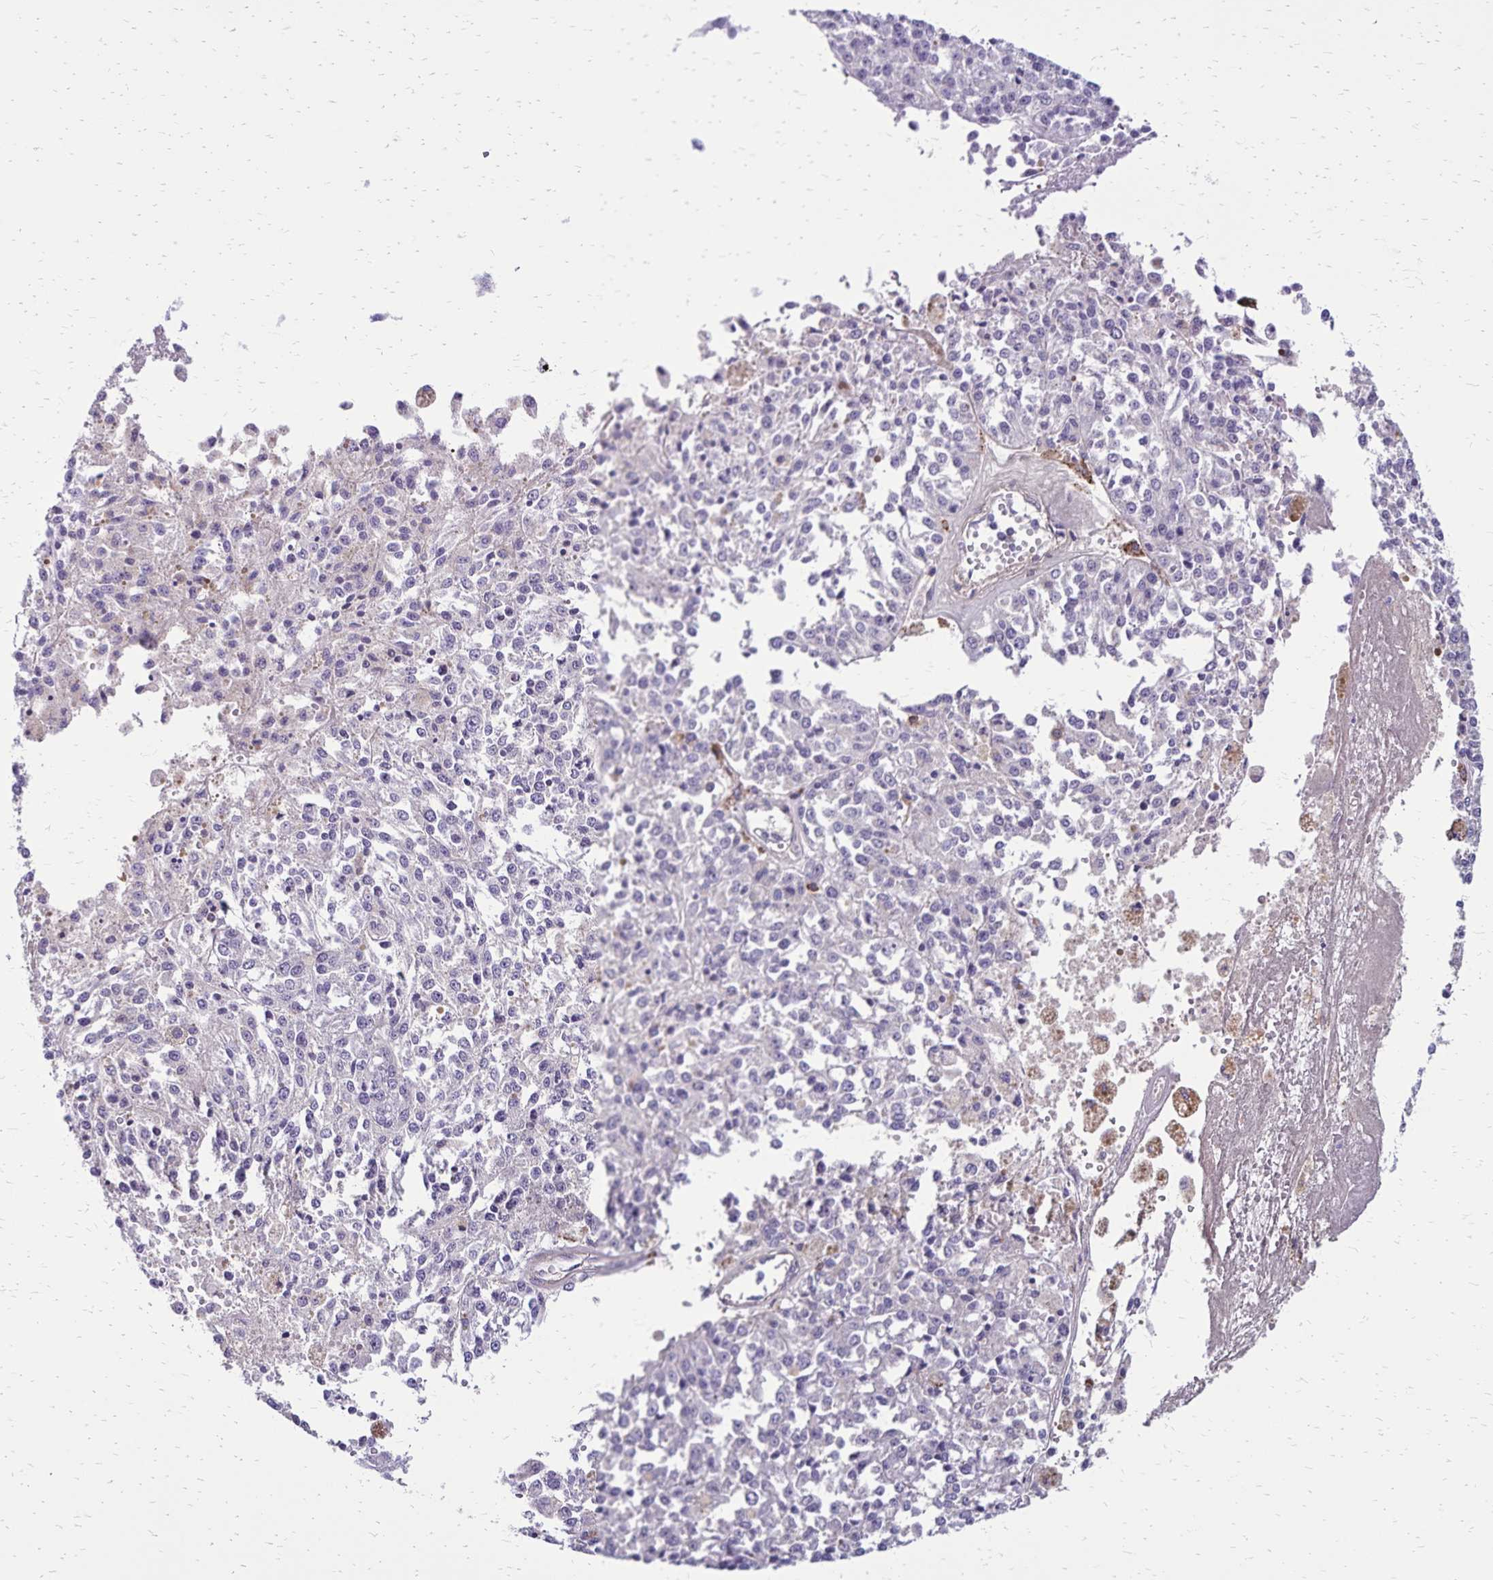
{"staining": {"intensity": "negative", "quantity": "none", "location": "none"}, "tissue": "melanoma", "cell_type": "Tumor cells", "image_type": "cancer", "snomed": [{"axis": "morphology", "description": "Malignant melanoma, Metastatic site"}, {"axis": "topography", "description": "Lymph node"}], "caption": "Tumor cells are negative for protein expression in human malignant melanoma (metastatic site).", "gene": "CD27", "patient": {"sex": "female", "age": 64}}